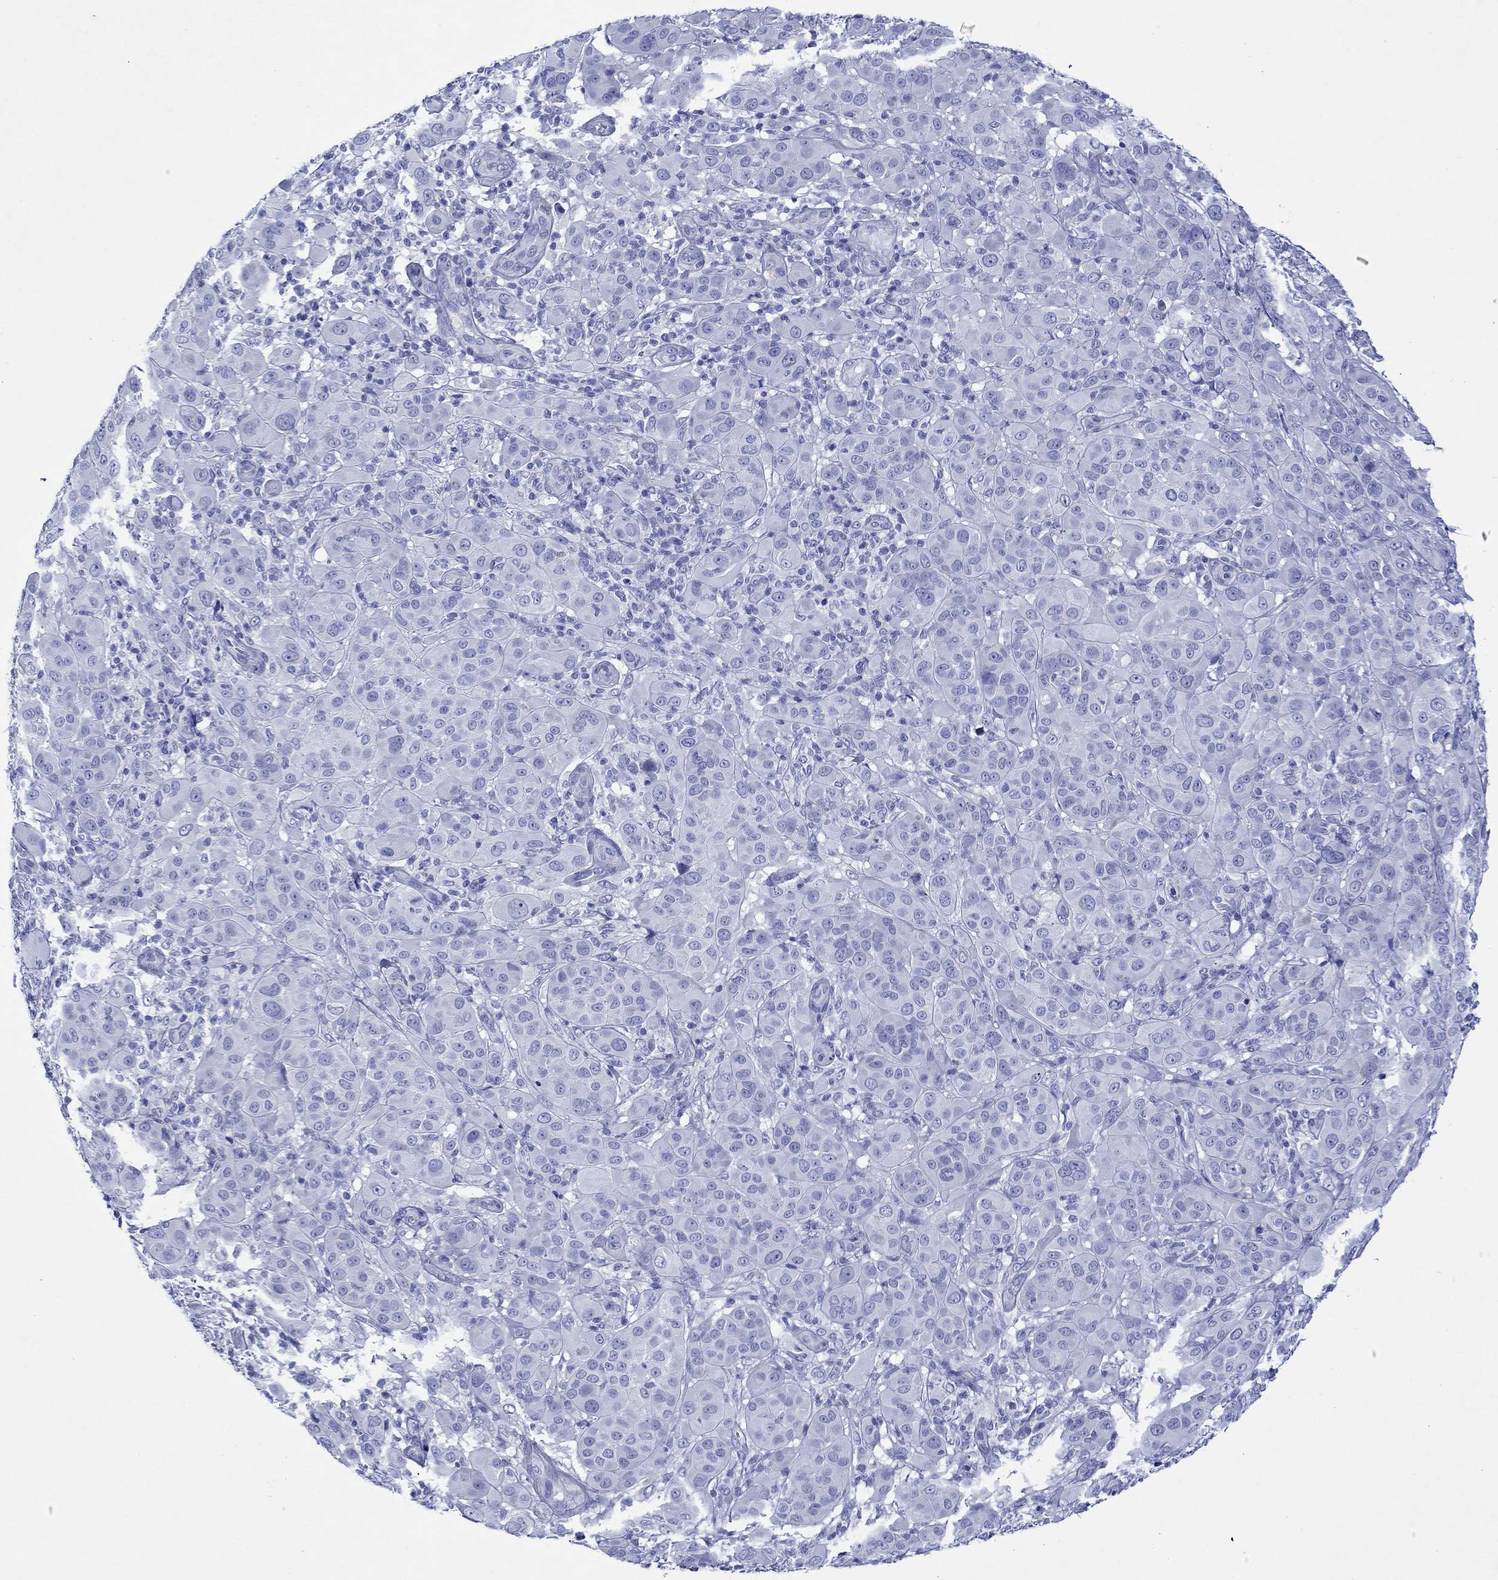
{"staining": {"intensity": "negative", "quantity": "none", "location": "none"}, "tissue": "melanoma", "cell_type": "Tumor cells", "image_type": "cancer", "snomed": [{"axis": "morphology", "description": "Malignant melanoma, NOS"}, {"axis": "topography", "description": "Skin"}], "caption": "Protein analysis of melanoma displays no significant staining in tumor cells.", "gene": "EPX", "patient": {"sex": "female", "age": 87}}